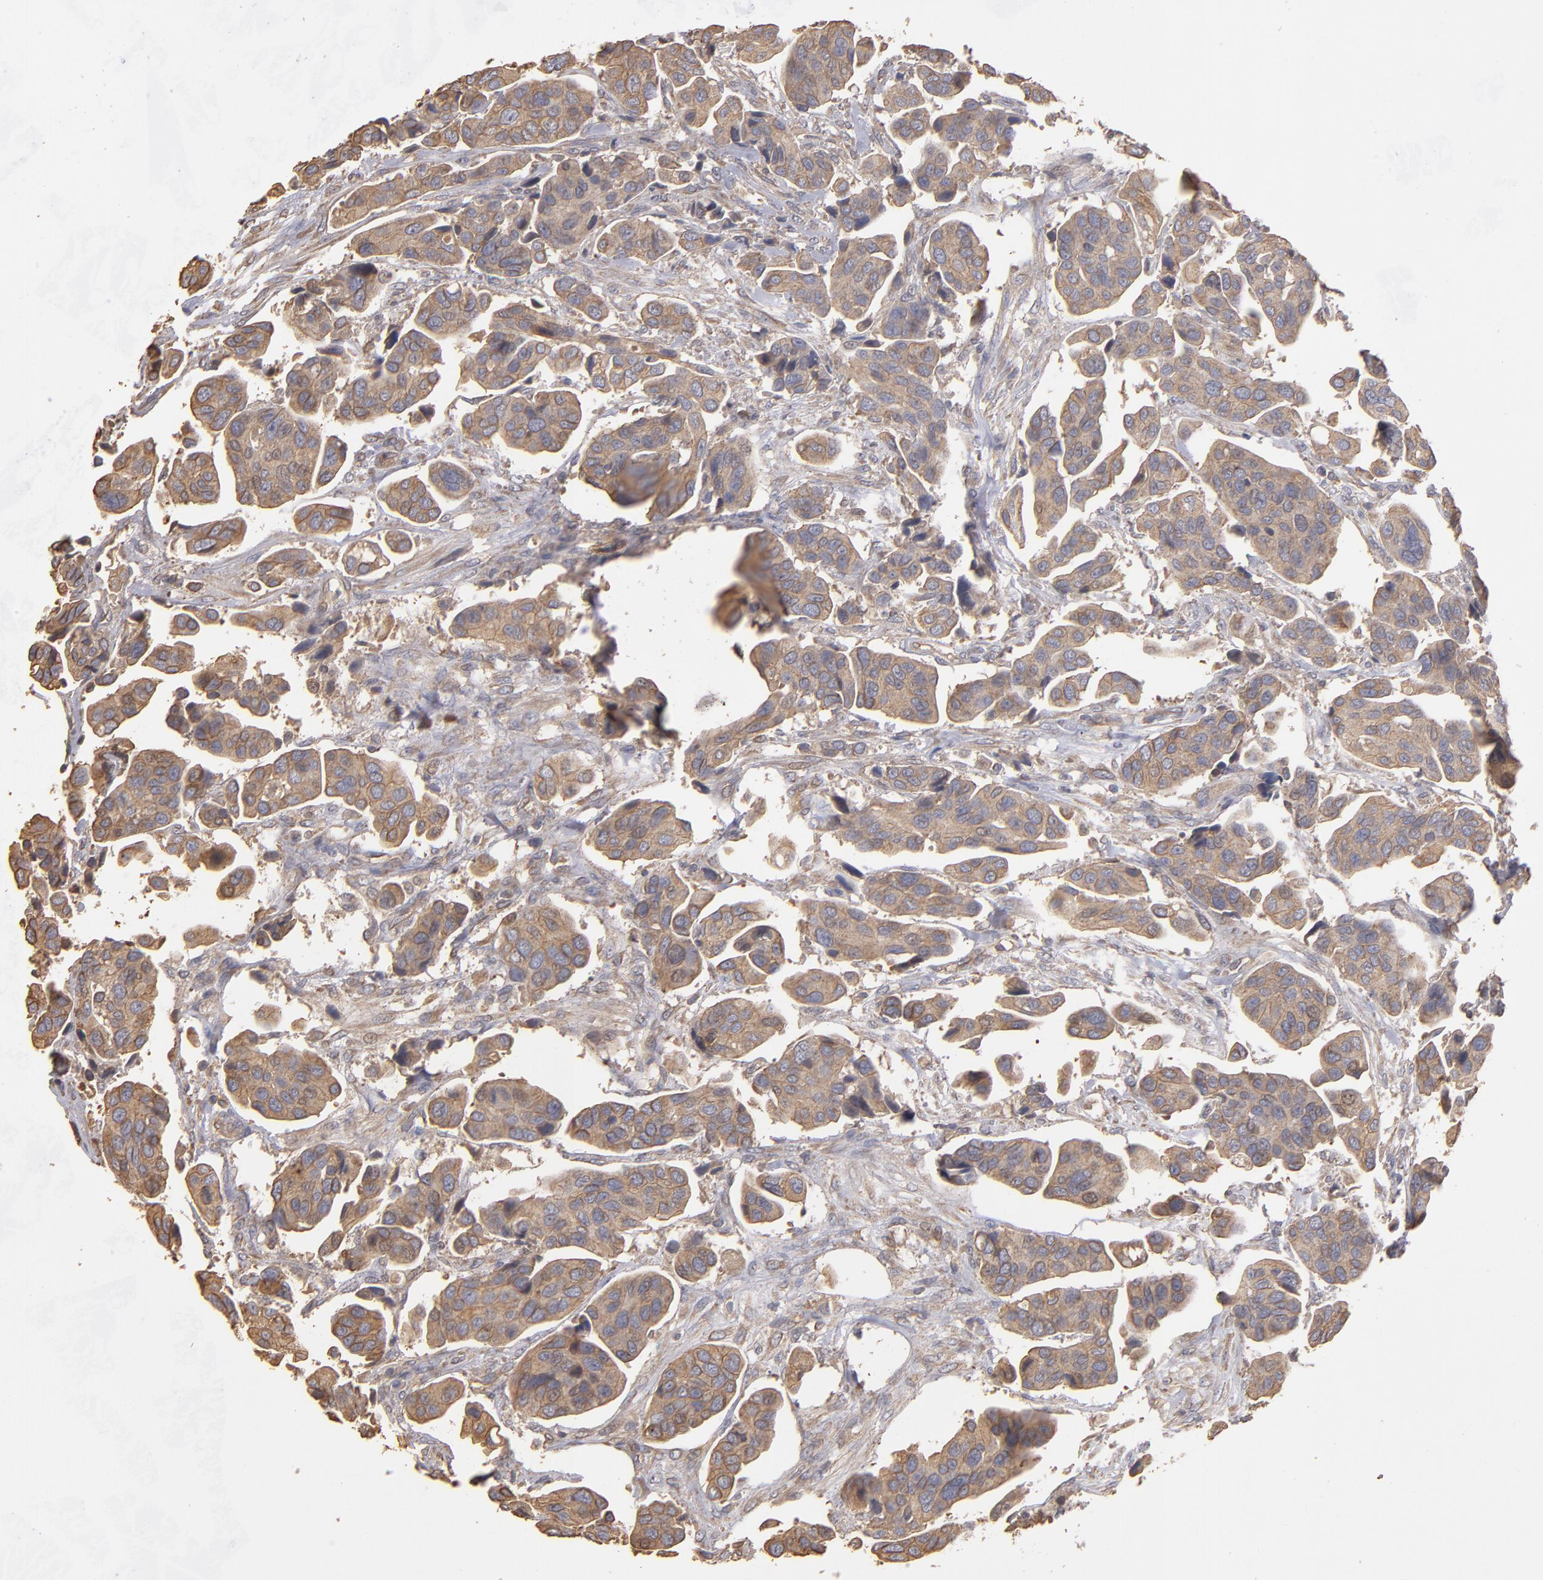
{"staining": {"intensity": "moderate", "quantity": ">75%", "location": "cytoplasmic/membranous"}, "tissue": "urothelial cancer", "cell_type": "Tumor cells", "image_type": "cancer", "snomed": [{"axis": "morphology", "description": "Adenocarcinoma, NOS"}, {"axis": "topography", "description": "Urinary bladder"}], "caption": "Immunohistochemistry (IHC) of adenocarcinoma displays medium levels of moderate cytoplasmic/membranous positivity in approximately >75% of tumor cells.", "gene": "DMD", "patient": {"sex": "male", "age": 61}}